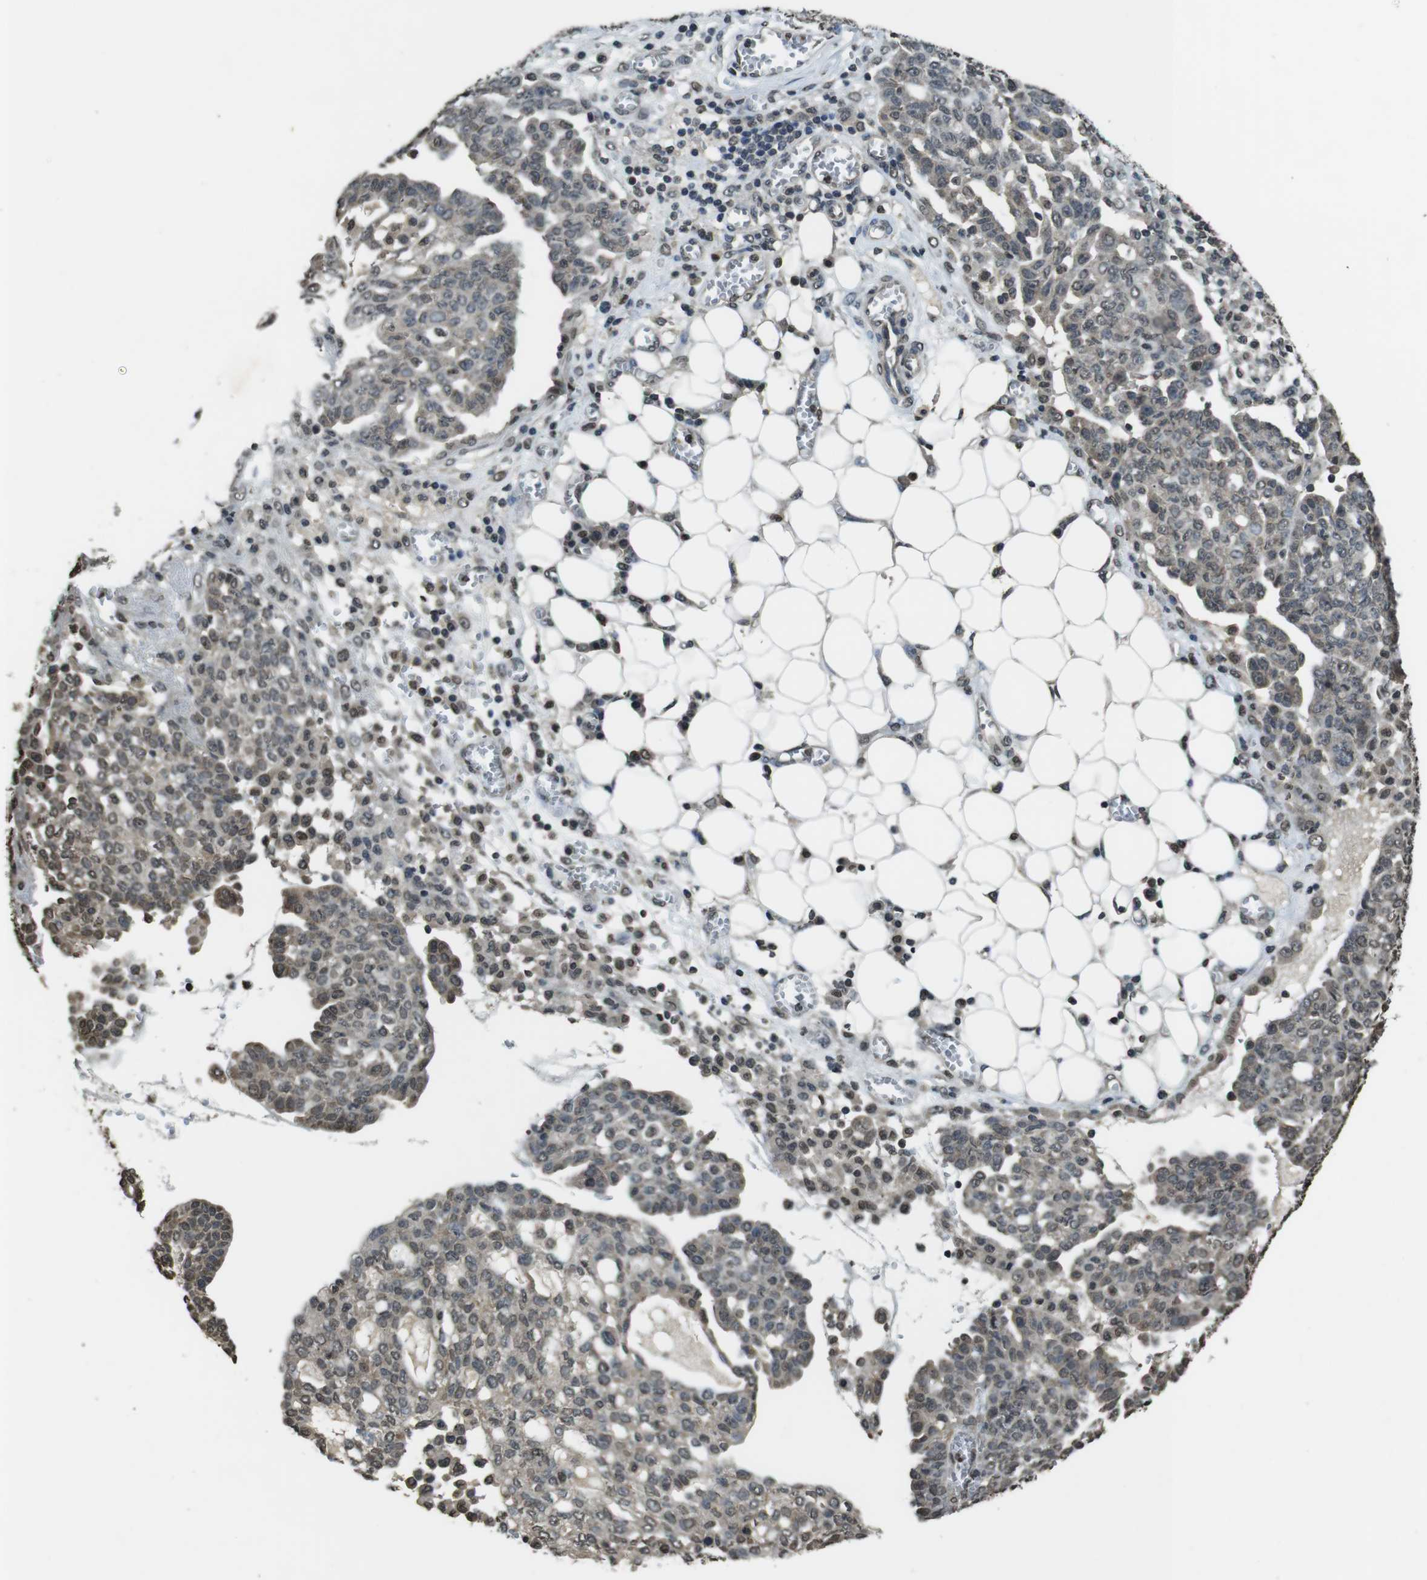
{"staining": {"intensity": "weak", "quantity": "25%-75%", "location": "nuclear"}, "tissue": "ovarian cancer", "cell_type": "Tumor cells", "image_type": "cancer", "snomed": [{"axis": "morphology", "description": "Cystadenocarcinoma, serous, NOS"}, {"axis": "topography", "description": "Soft tissue"}, {"axis": "topography", "description": "Ovary"}], "caption": "IHC histopathology image of human ovarian cancer stained for a protein (brown), which reveals low levels of weak nuclear expression in about 25%-75% of tumor cells.", "gene": "MAF", "patient": {"sex": "female", "age": 57}}